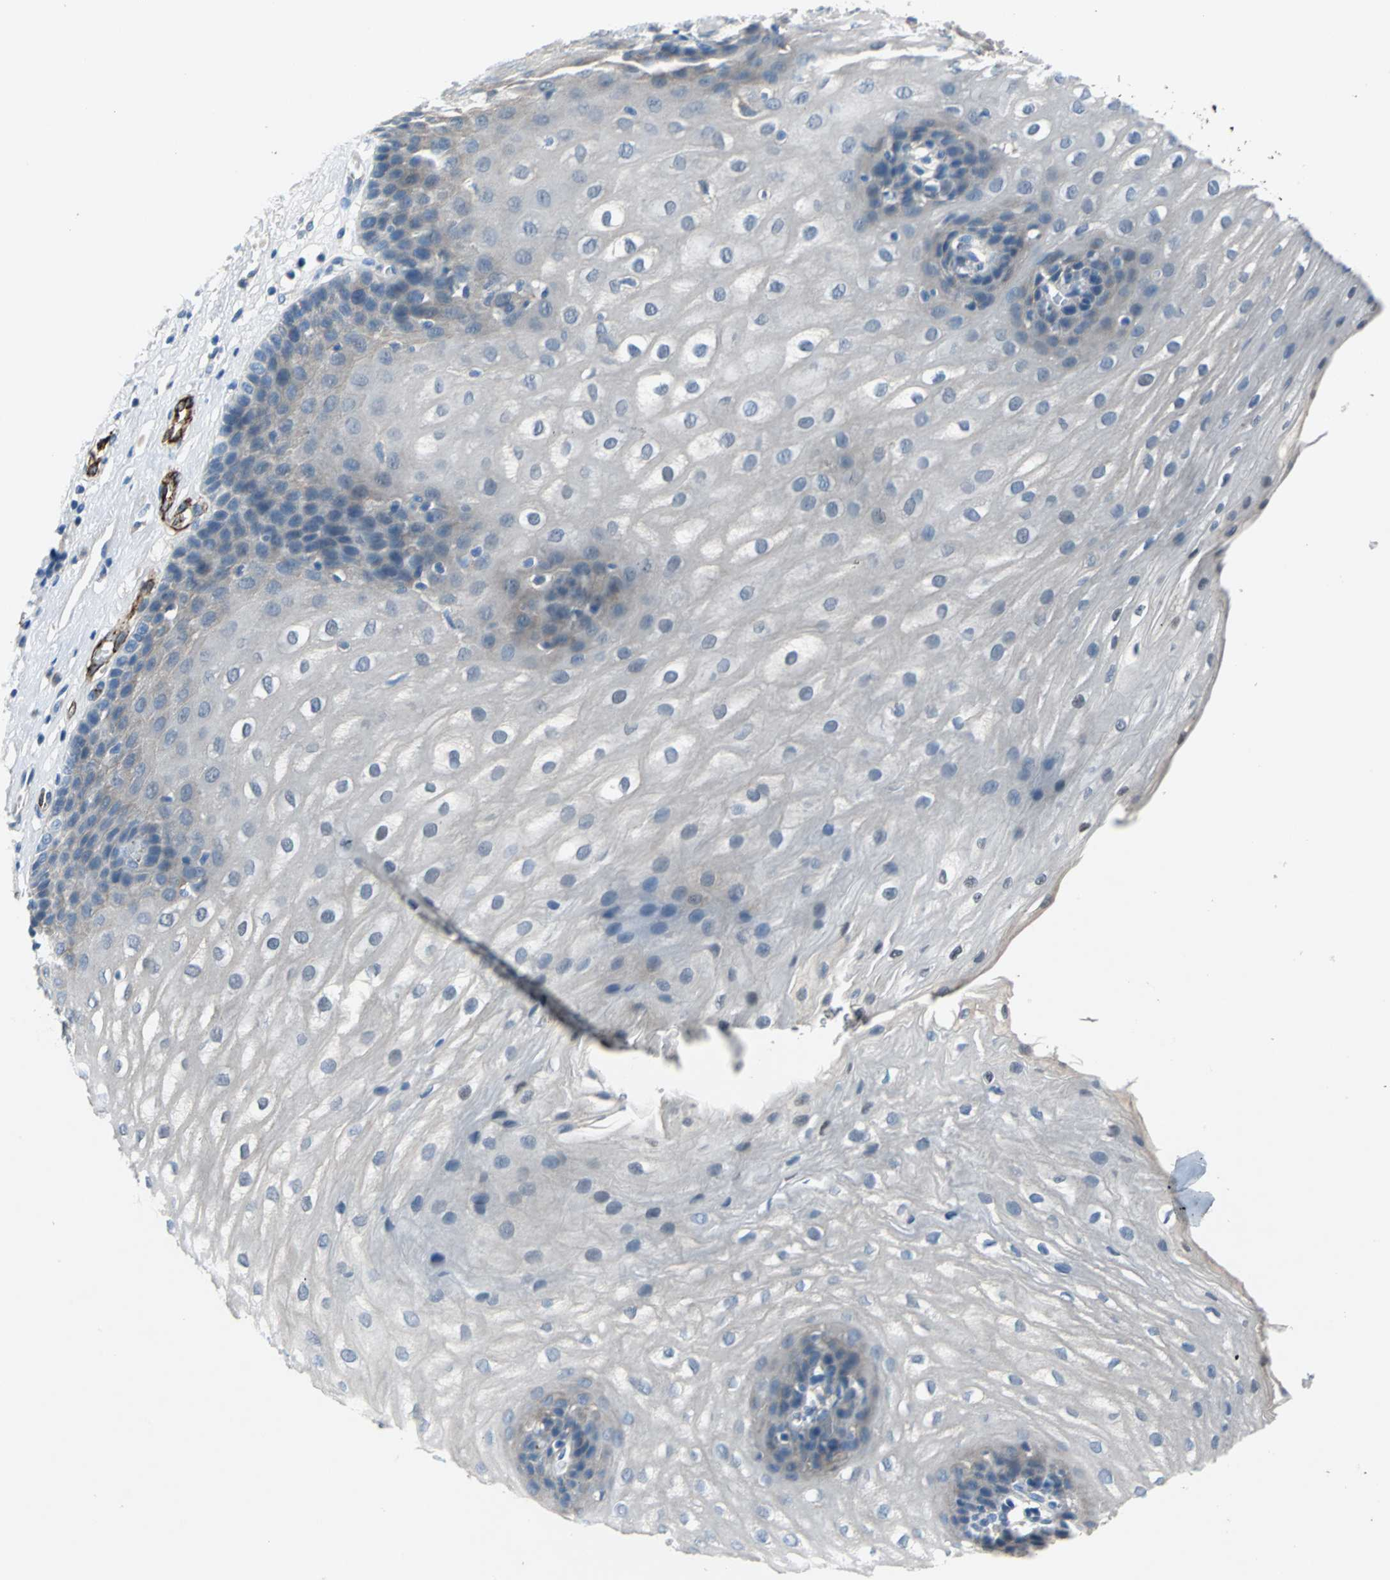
{"staining": {"intensity": "moderate", "quantity": "<25%", "location": "cytoplasmic/membranous"}, "tissue": "esophagus", "cell_type": "Squamous epithelial cells", "image_type": "normal", "snomed": [{"axis": "morphology", "description": "Normal tissue, NOS"}, {"axis": "topography", "description": "Esophagus"}], "caption": "Protein analysis of benign esophagus exhibits moderate cytoplasmic/membranous positivity in about <25% of squamous epithelial cells. (Stains: DAB in brown, nuclei in blue, Microscopy: brightfield microscopy at high magnification).", "gene": "SELP", "patient": {"sex": "male", "age": 48}}